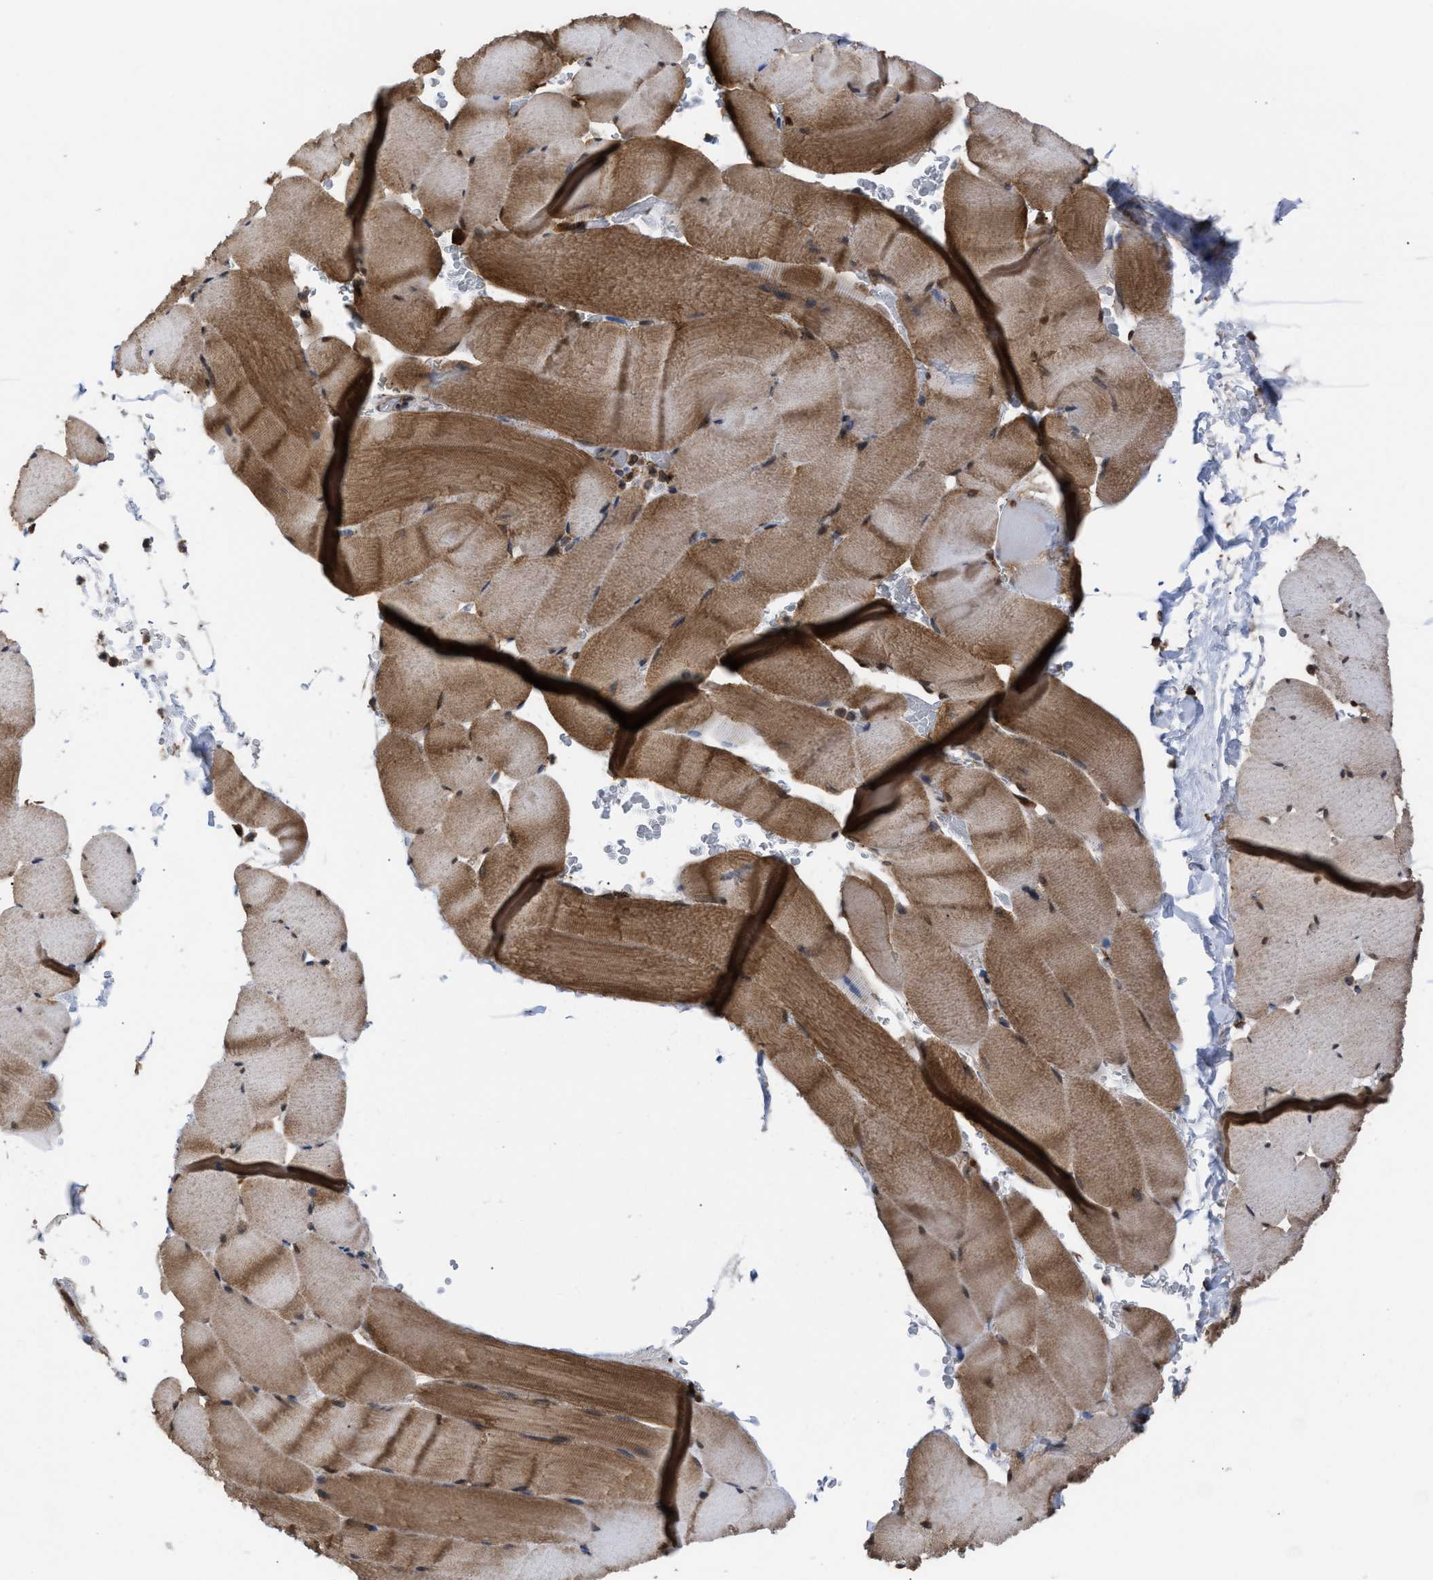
{"staining": {"intensity": "moderate", "quantity": "25%-75%", "location": "cytoplasmic/membranous"}, "tissue": "skeletal muscle", "cell_type": "Myocytes", "image_type": "normal", "snomed": [{"axis": "morphology", "description": "Normal tissue, NOS"}, {"axis": "topography", "description": "Skeletal muscle"}], "caption": "IHC staining of normal skeletal muscle, which shows medium levels of moderate cytoplasmic/membranous positivity in about 25%-75% of myocytes indicating moderate cytoplasmic/membranous protein expression. The staining was performed using DAB (3,3'-diaminobenzidine) (brown) for protein detection and nuclei were counterstained in hematoxylin (blue).", "gene": "TP53BP2", "patient": {"sex": "male", "age": 62}}